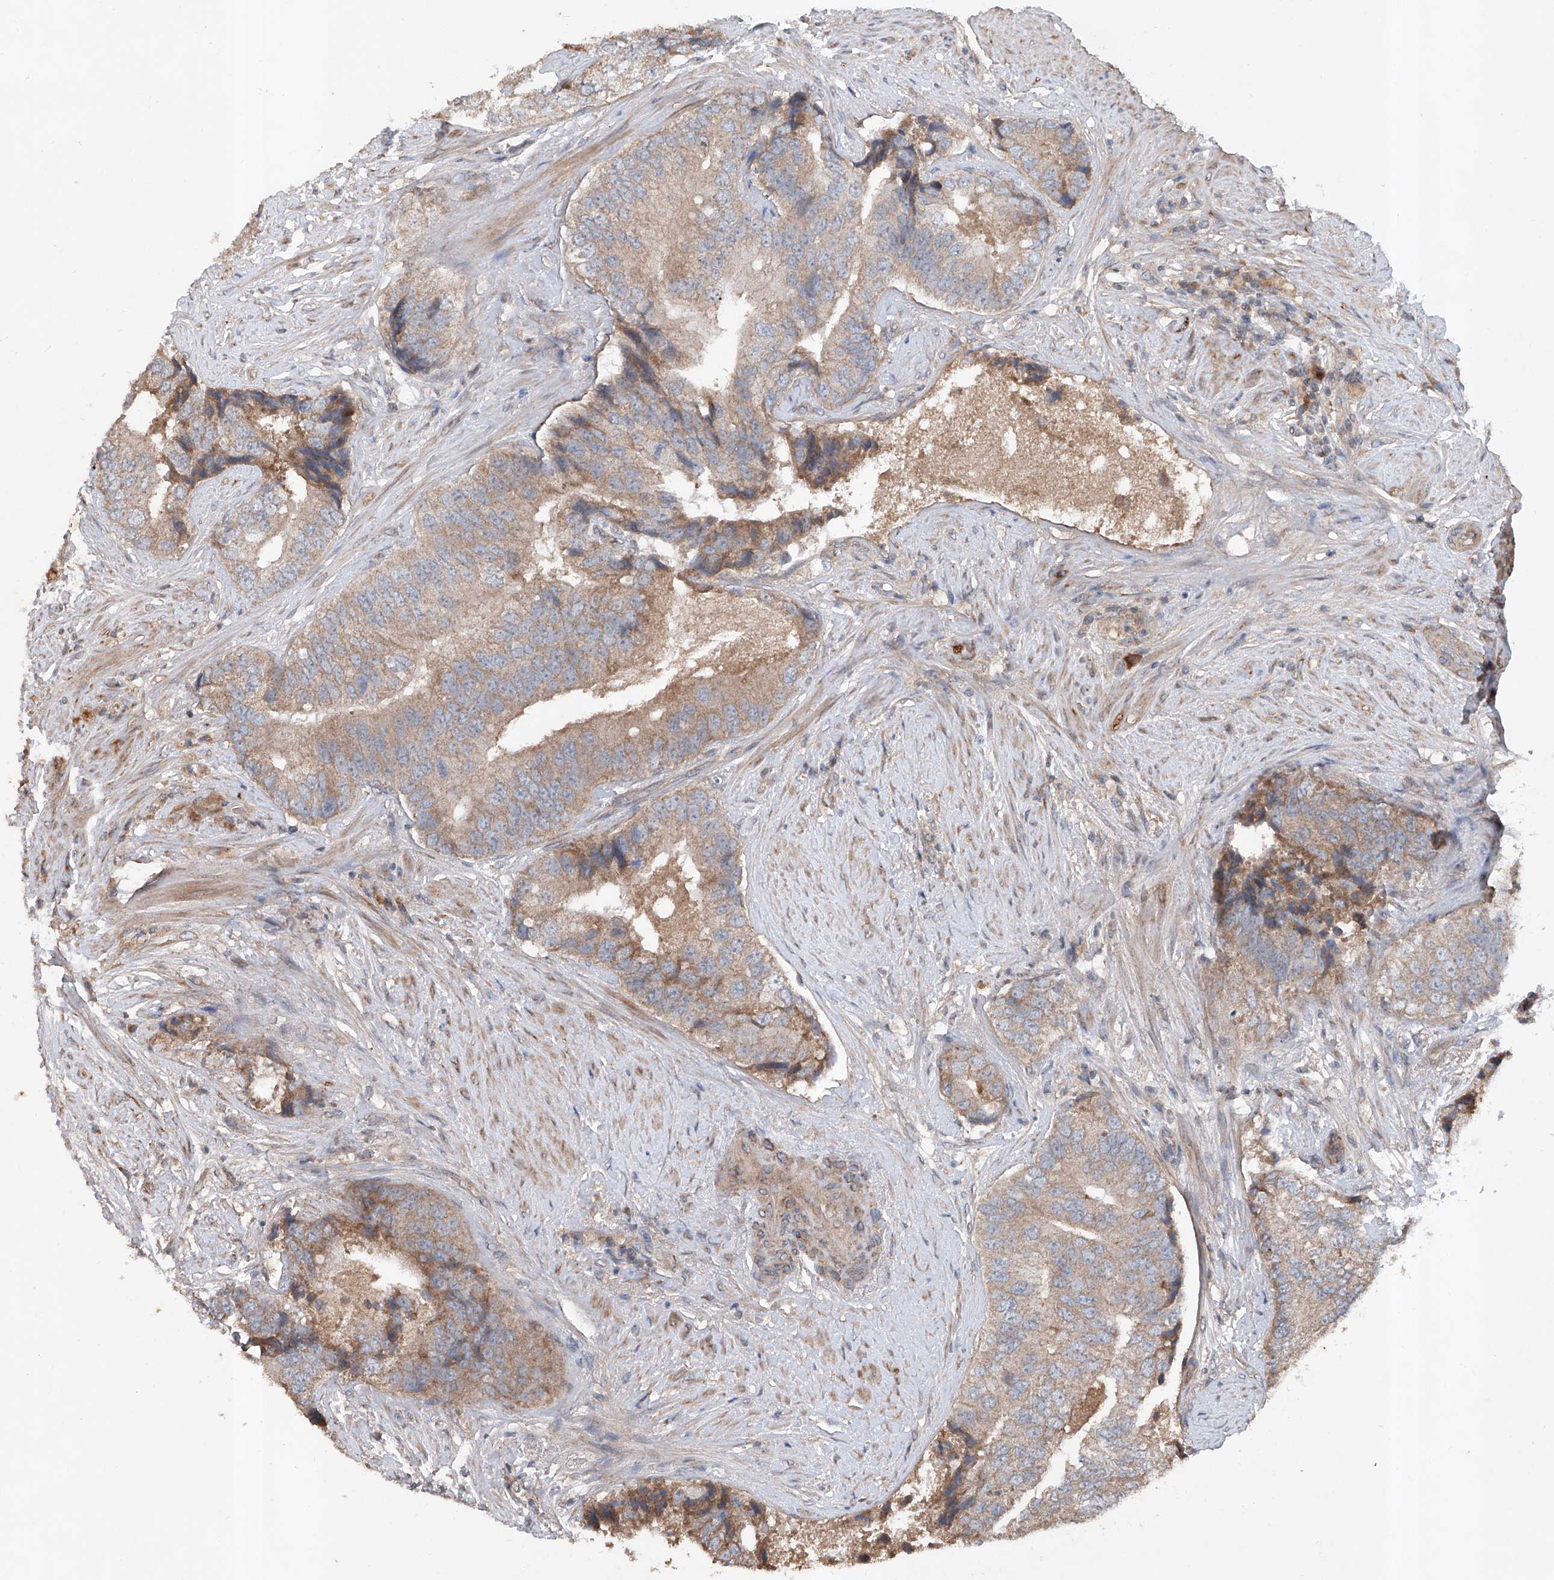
{"staining": {"intensity": "weak", "quantity": ">75%", "location": "cytoplasmic/membranous"}, "tissue": "prostate cancer", "cell_type": "Tumor cells", "image_type": "cancer", "snomed": [{"axis": "morphology", "description": "Adenocarcinoma, High grade"}, {"axis": "topography", "description": "Prostate"}], "caption": "A brown stain labels weak cytoplasmic/membranous staining of a protein in adenocarcinoma (high-grade) (prostate) tumor cells.", "gene": "ADAM23", "patient": {"sex": "male", "age": 70}}